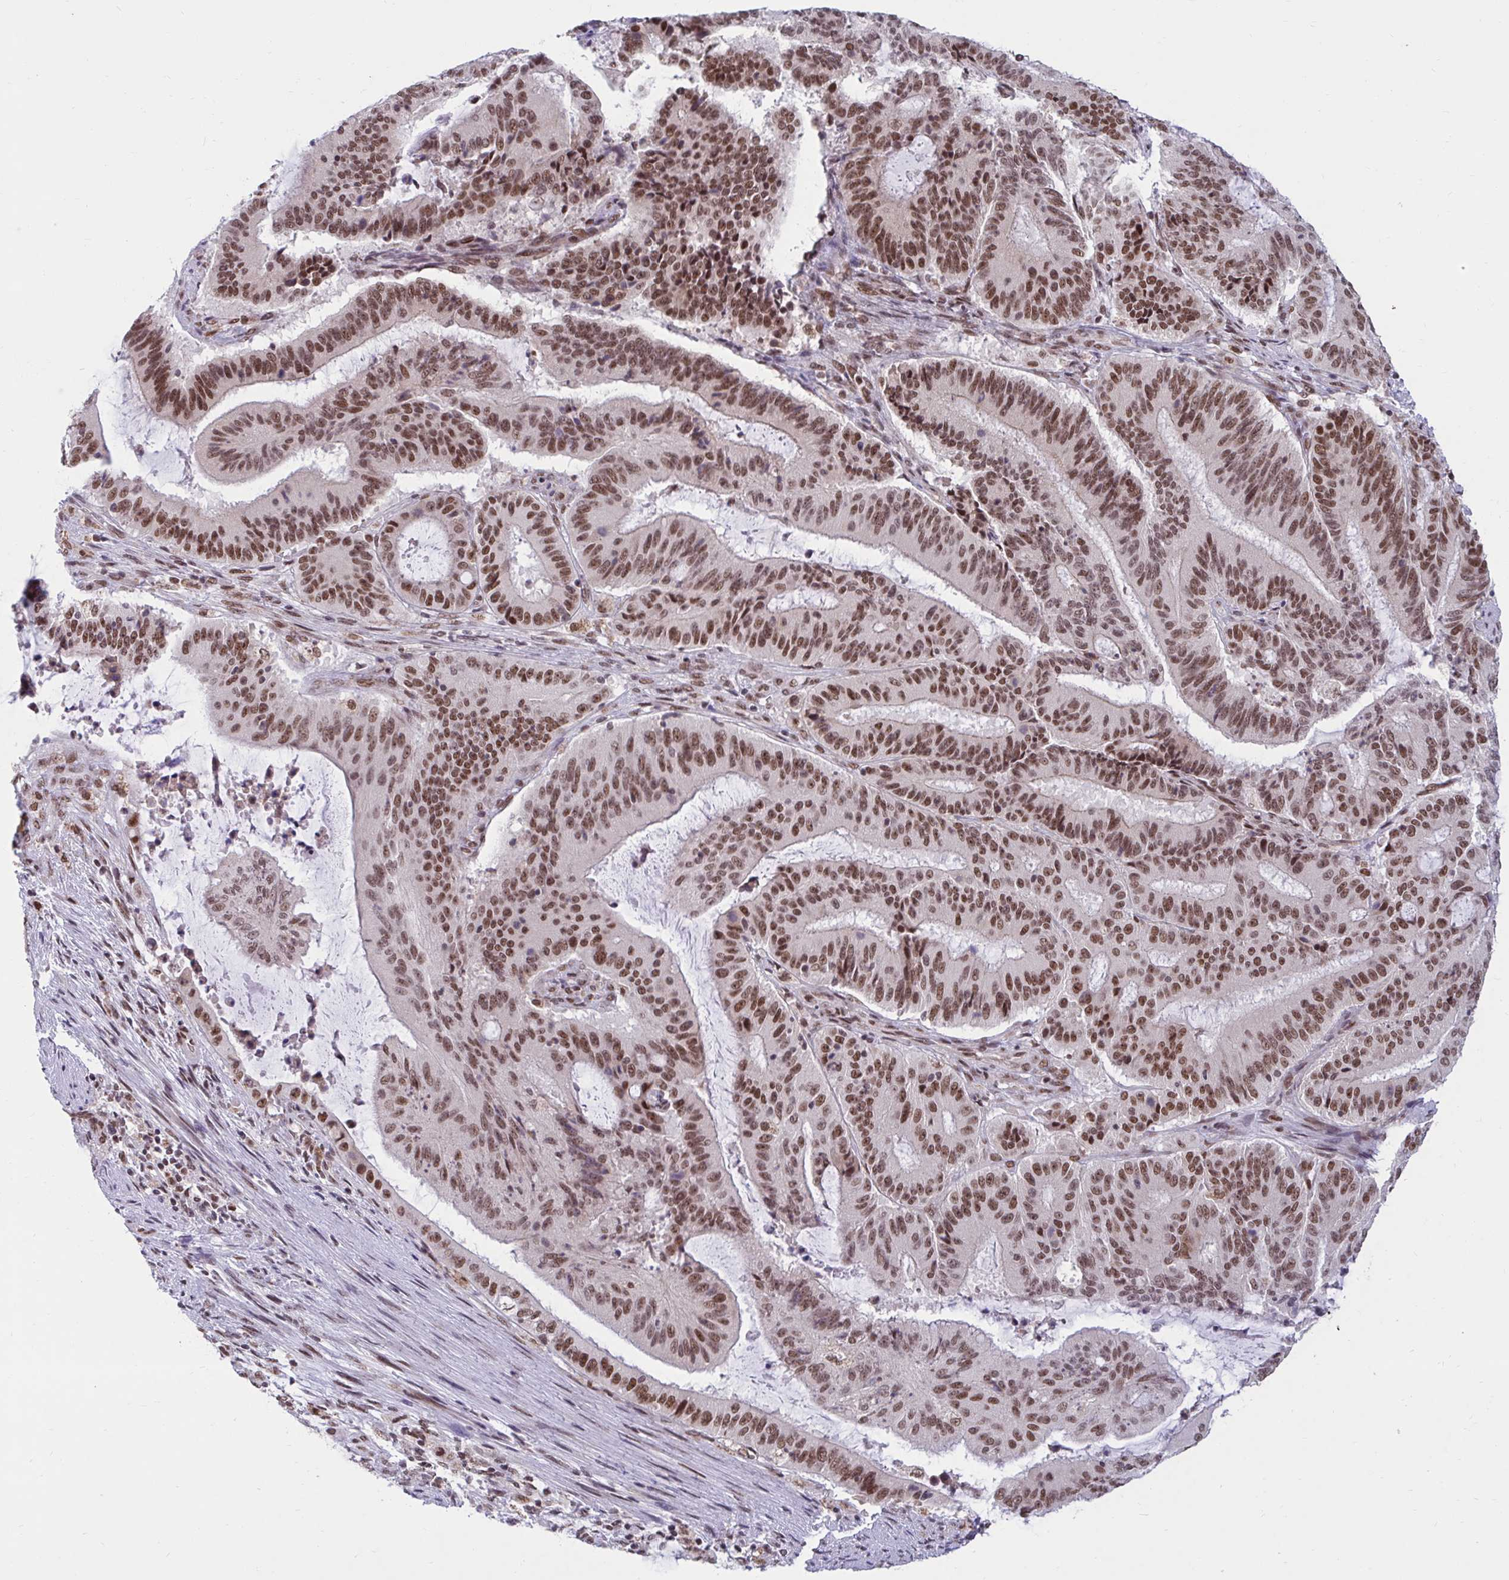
{"staining": {"intensity": "moderate", "quantity": ">75%", "location": "nuclear"}, "tissue": "liver cancer", "cell_type": "Tumor cells", "image_type": "cancer", "snomed": [{"axis": "morphology", "description": "Normal tissue, NOS"}, {"axis": "morphology", "description": "Cholangiocarcinoma"}, {"axis": "topography", "description": "Liver"}, {"axis": "topography", "description": "Peripheral nerve tissue"}], "caption": "A medium amount of moderate nuclear positivity is seen in approximately >75% of tumor cells in liver cholangiocarcinoma tissue.", "gene": "PHF10", "patient": {"sex": "female", "age": 73}}